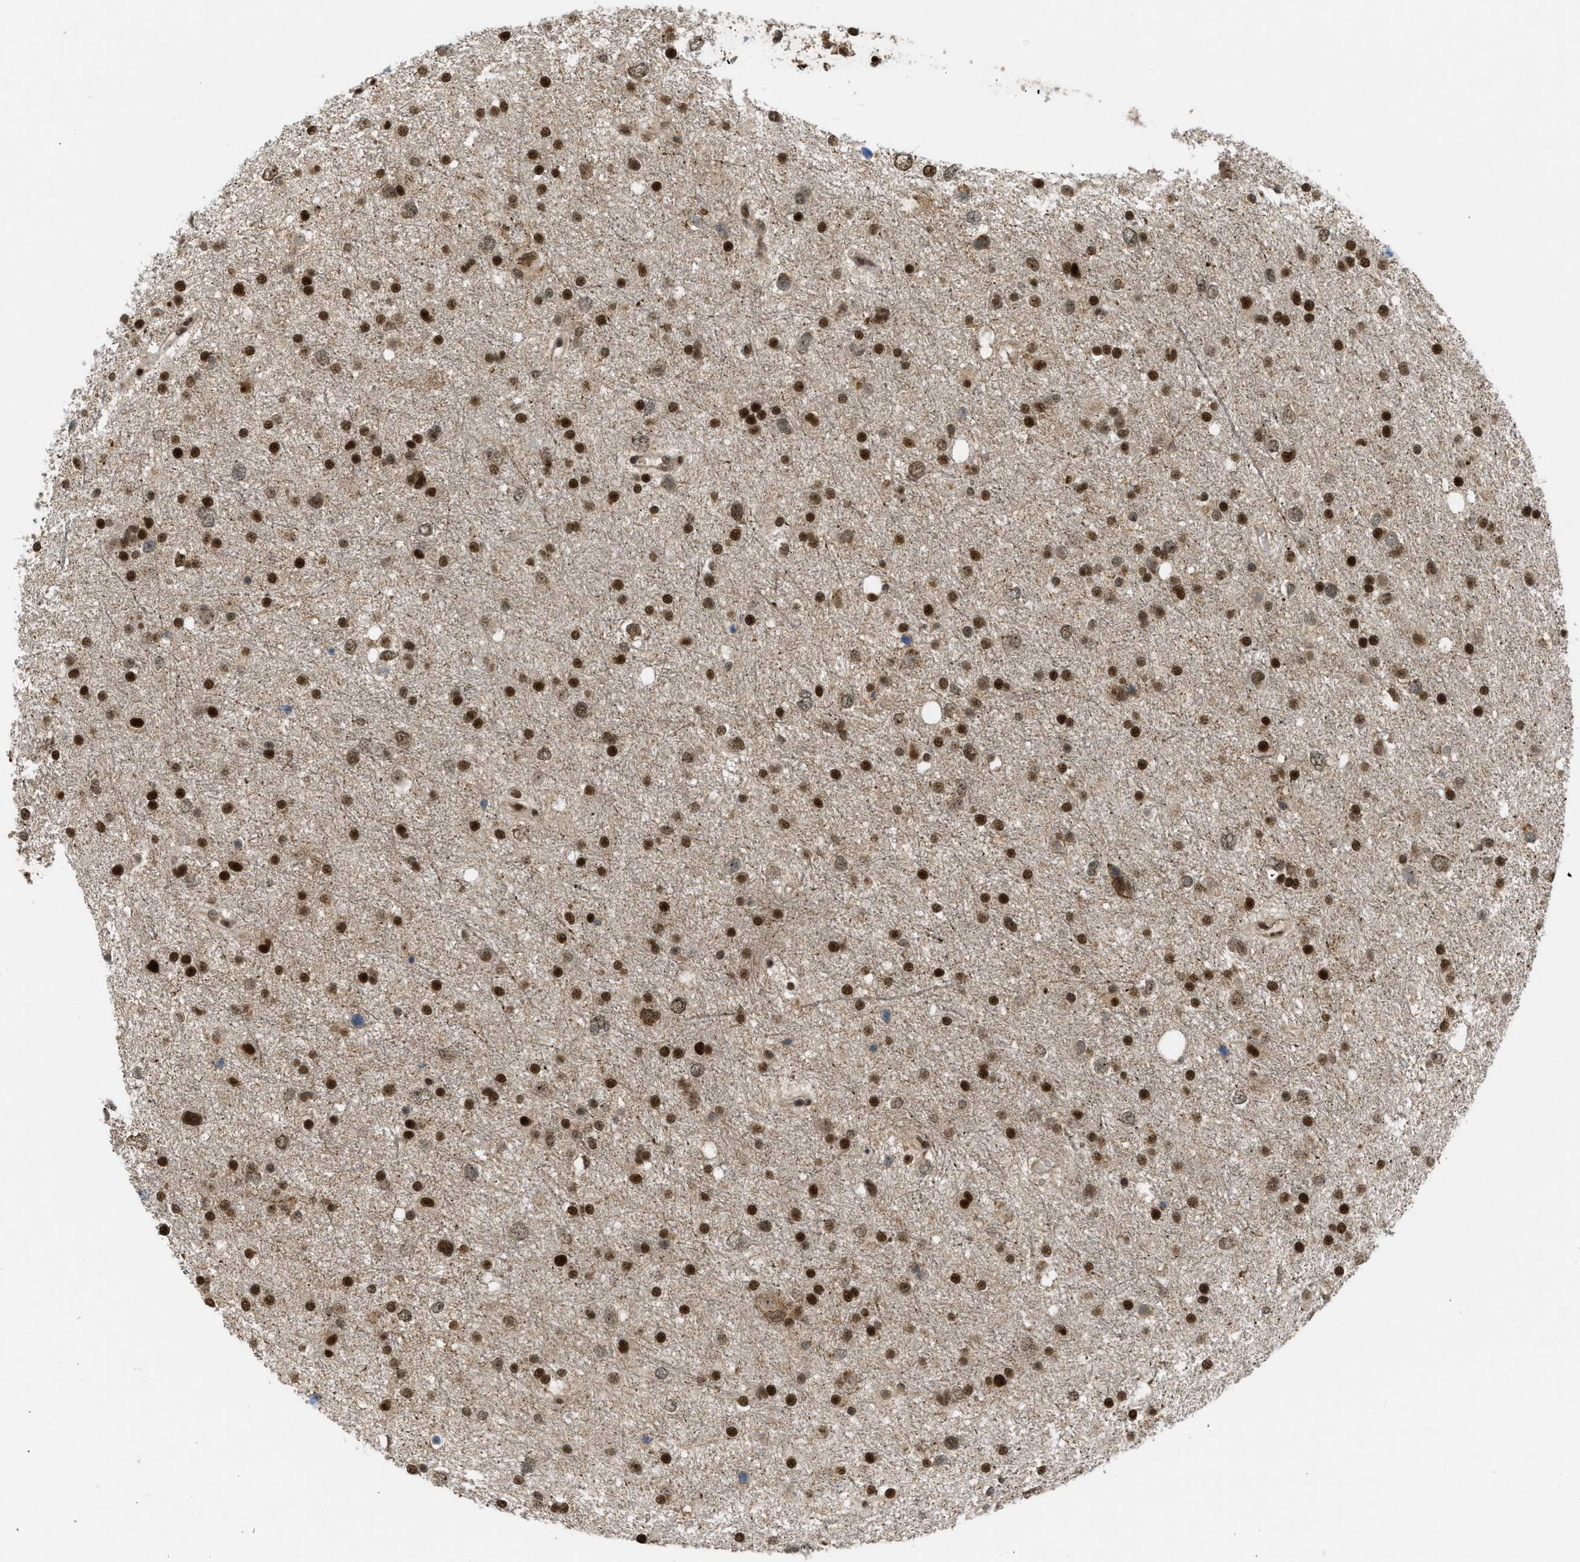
{"staining": {"intensity": "strong", "quantity": ">75%", "location": "nuclear"}, "tissue": "glioma", "cell_type": "Tumor cells", "image_type": "cancer", "snomed": [{"axis": "morphology", "description": "Glioma, malignant, Low grade"}, {"axis": "topography", "description": "Brain"}], "caption": "About >75% of tumor cells in glioma display strong nuclear protein positivity as visualized by brown immunohistochemical staining.", "gene": "TLK1", "patient": {"sex": "female", "age": 37}}